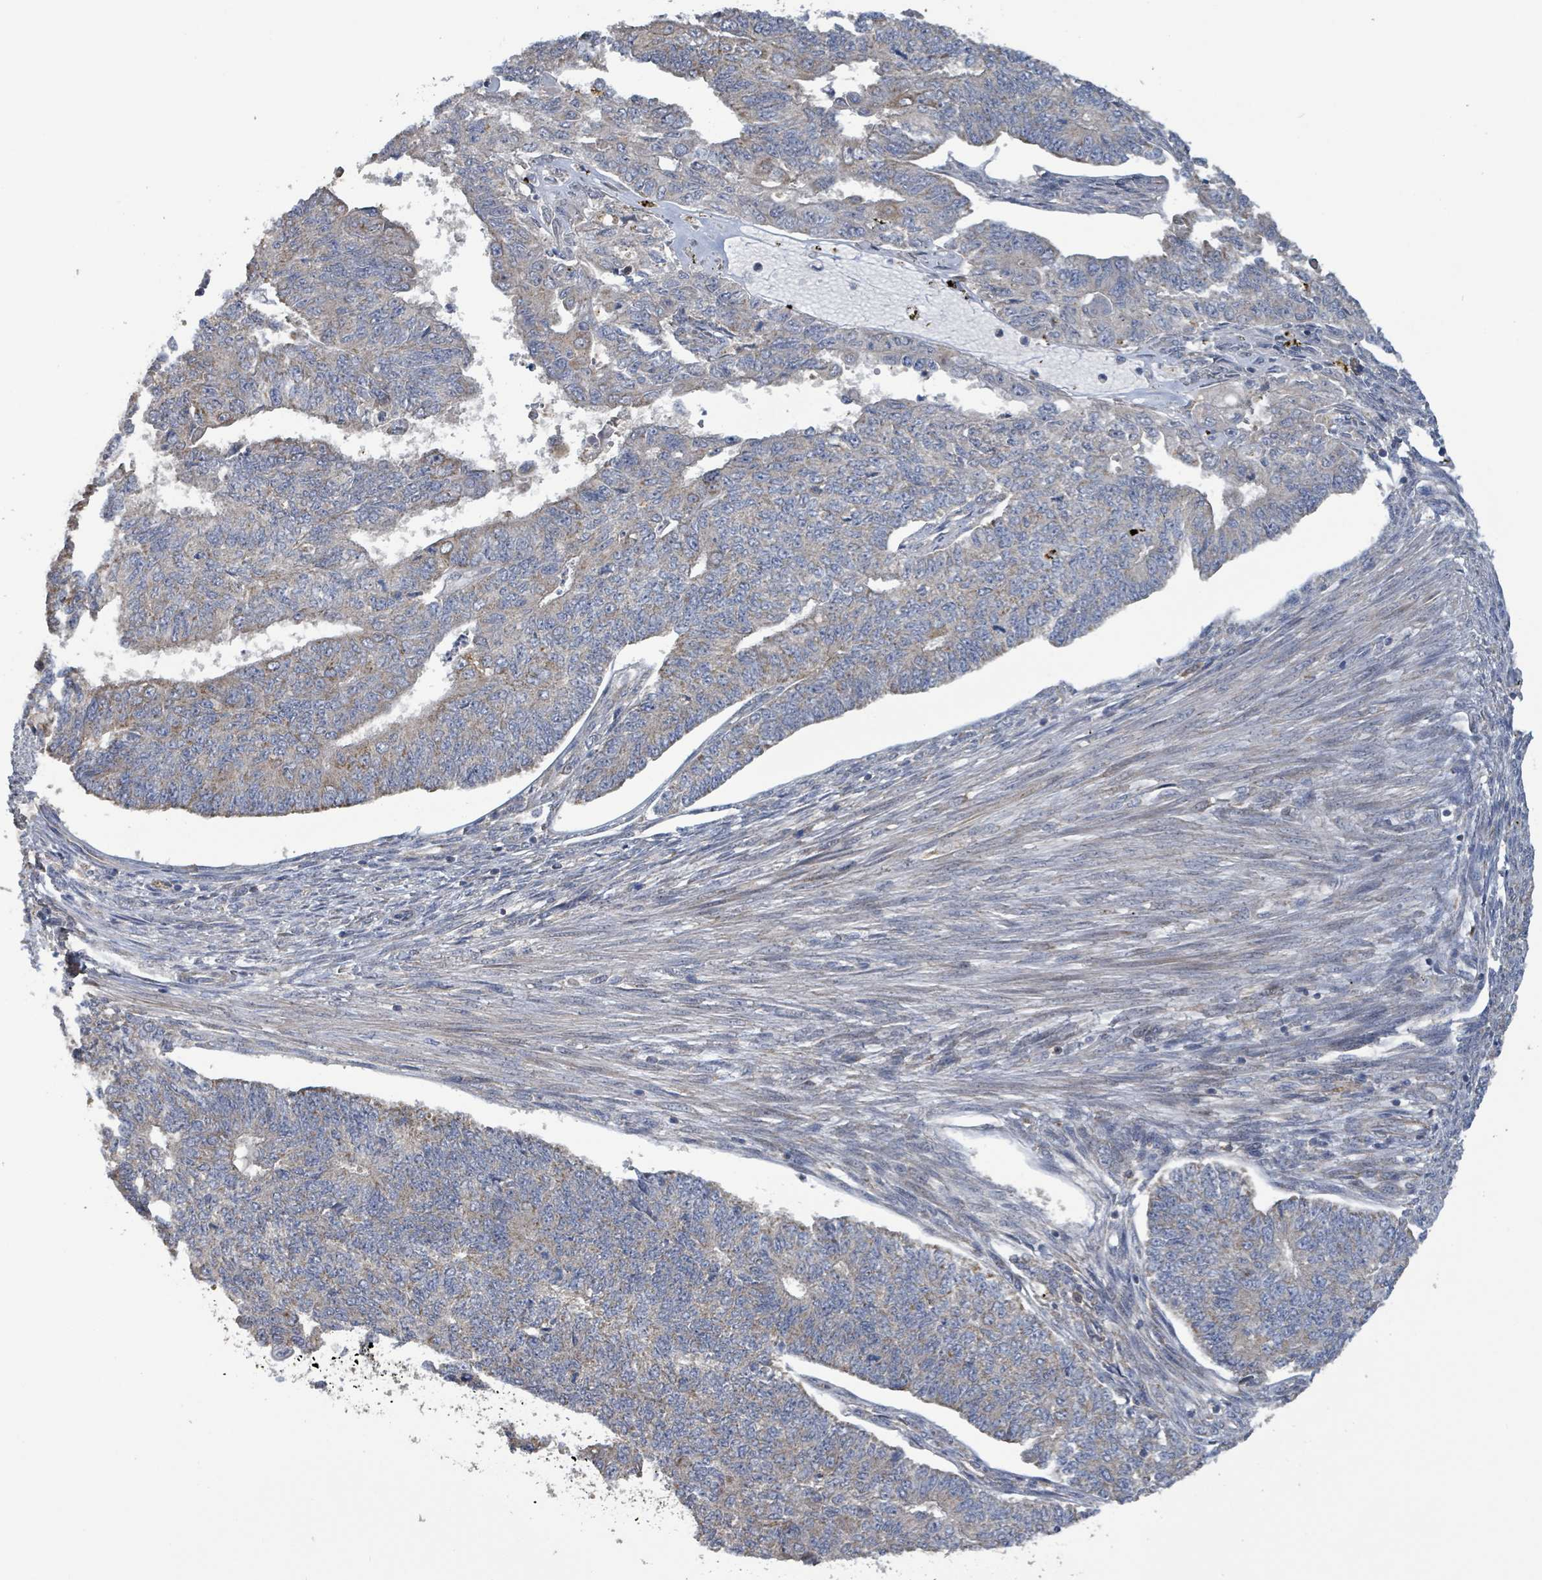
{"staining": {"intensity": "weak", "quantity": "<25%", "location": "cytoplasmic/membranous"}, "tissue": "endometrial cancer", "cell_type": "Tumor cells", "image_type": "cancer", "snomed": [{"axis": "morphology", "description": "Adenocarcinoma, NOS"}, {"axis": "topography", "description": "Endometrium"}], "caption": "An image of human endometrial cancer is negative for staining in tumor cells. The staining was performed using DAB (3,3'-diaminobenzidine) to visualize the protein expression in brown, while the nuclei were stained in blue with hematoxylin (Magnification: 20x).", "gene": "PLAAT1", "patient": {"sex": "female", "age": 32}}